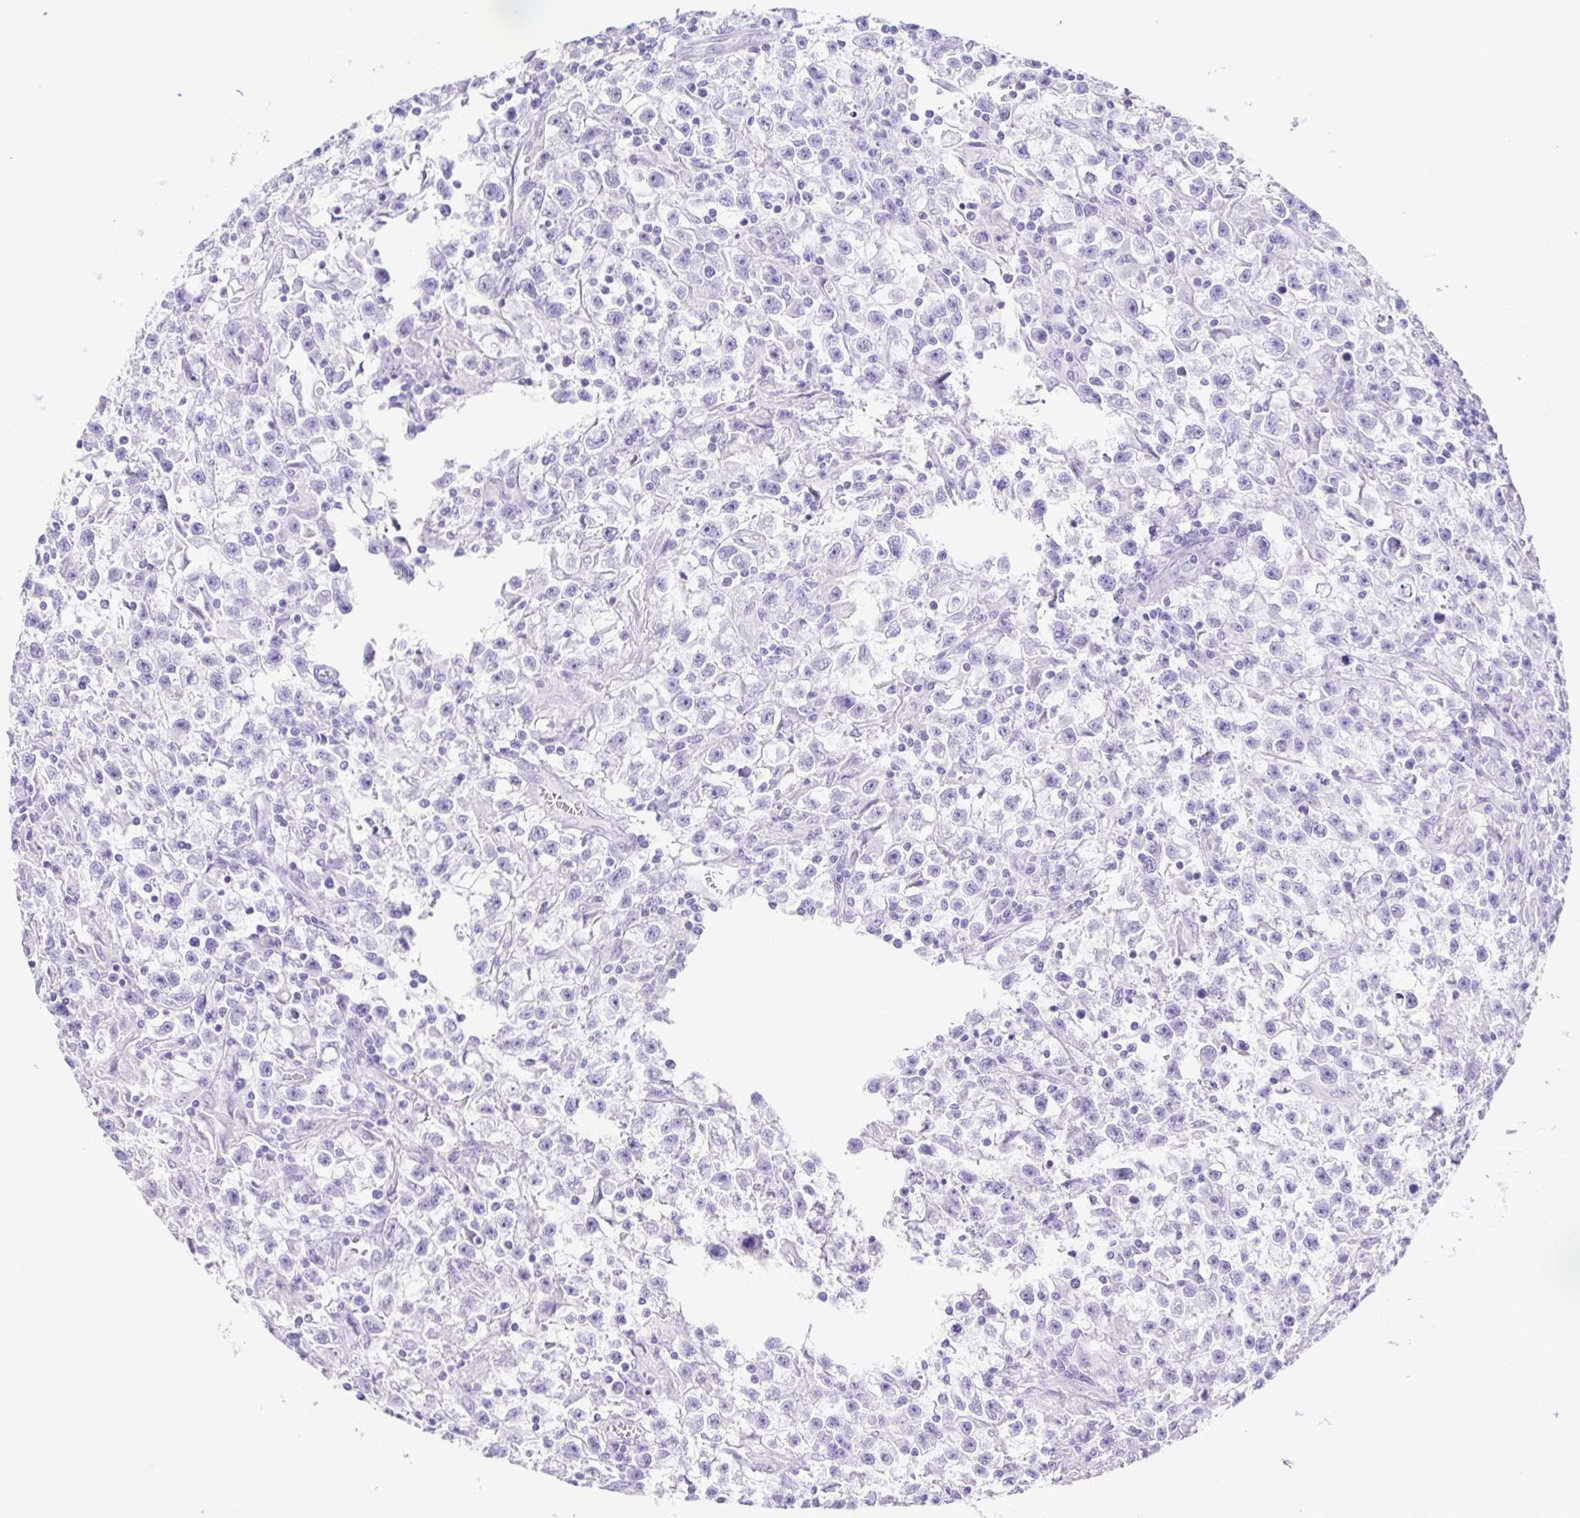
{"staining": {"intensity": "negative", "quantity": "none", "location": "none"}, "tissue": "testis cancer", "cell_type": "Tumor cells", "image_type": "cancer", "snomed": [{"axis": "morphology", "description": "Seminoma, NOS"}, {"axis": "topography", "description": "Testis"}], "caption": "High magnification brightfield microscopy of testis seminoma stained with DAB (3,3'-diaminobenzidine) (brown) and counterstained with hematoxylin (blue): tumor cells show no significant staining.", "gene": "ERP27", "patient": {"sex": "male", "age": 31}}